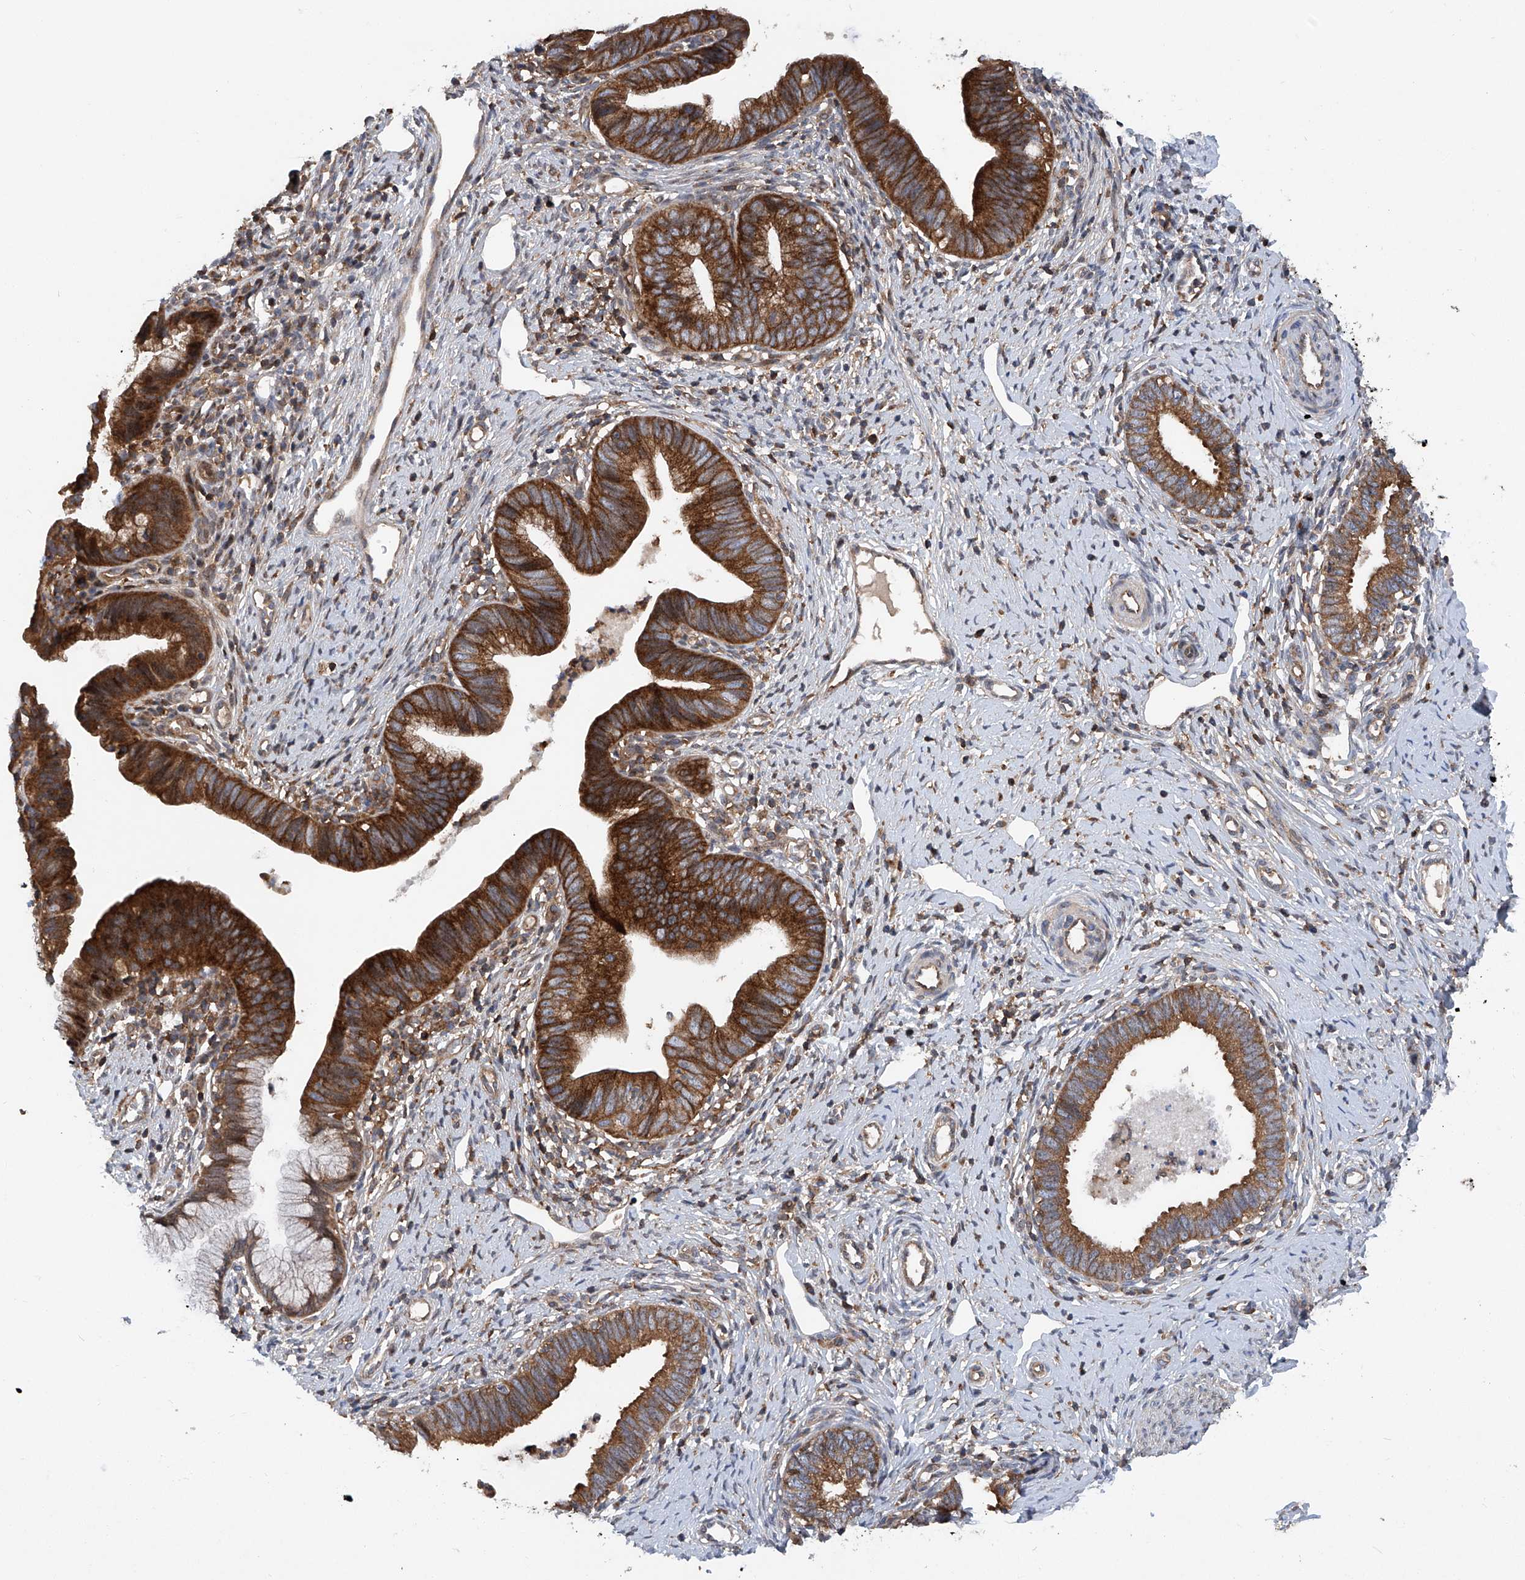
{"staining": {"intensity": "strong", "quantity": ">75%", "location": "cytoplasmic/membranous"}, "tissue": "cervical cancer", "cell_type": "Tumor cells", "image_type": "cancer", "snomed": [{"axis": "morphology", "description": "Adenocarcinoma, NOS"}, {"axis": "topography", "description": "Cervix"}], "caption": "Cervical cancer stained with a brown dye demonstrates strong cytoplasmic/membranous positive positivity in approximately >75% of tumor cells.", "gene": "SMAP1", "patient": {"sex": "female", "age": 36}}